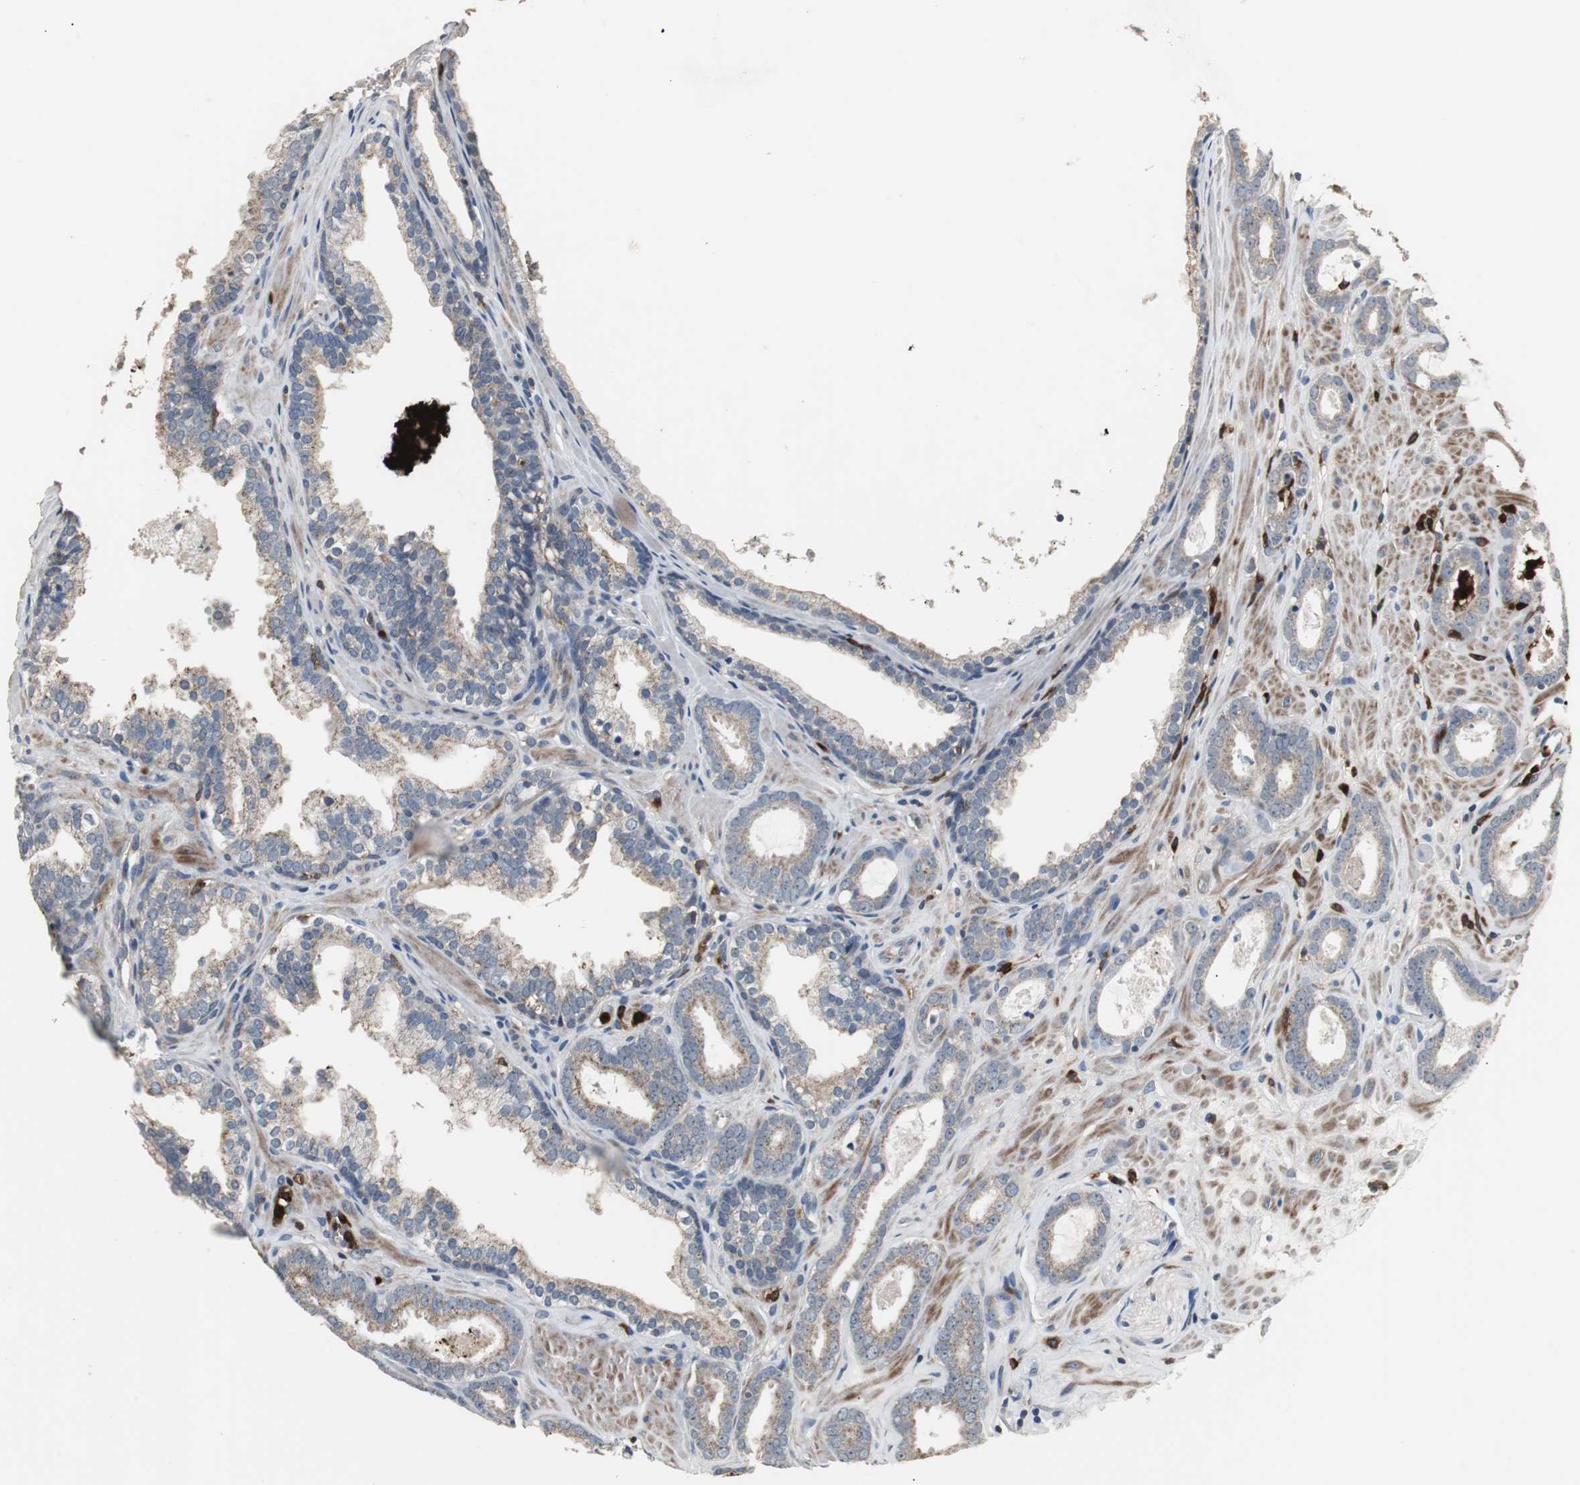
{"staining": {"intensity": "weak", "quantity": ">75%", "location": "cytoplasmic/membranous"}, "tissue": "prostate cancer", "cell_type": "Tumor cells", "image_type": "cancer", "snomed": [{"axis": "morphology", "description": "Adenocarcinoma, Low grade"}, {"axis": "topography", "description": "Prostate"}], "caption": "The photomicrograph shows staining of prostate cancer, revealing weak cytoplasmic/membranous protein positivity (brown color) within tumor cells.", "gene": "NCF2", "patient": {"sex": "male", "age": 57}}